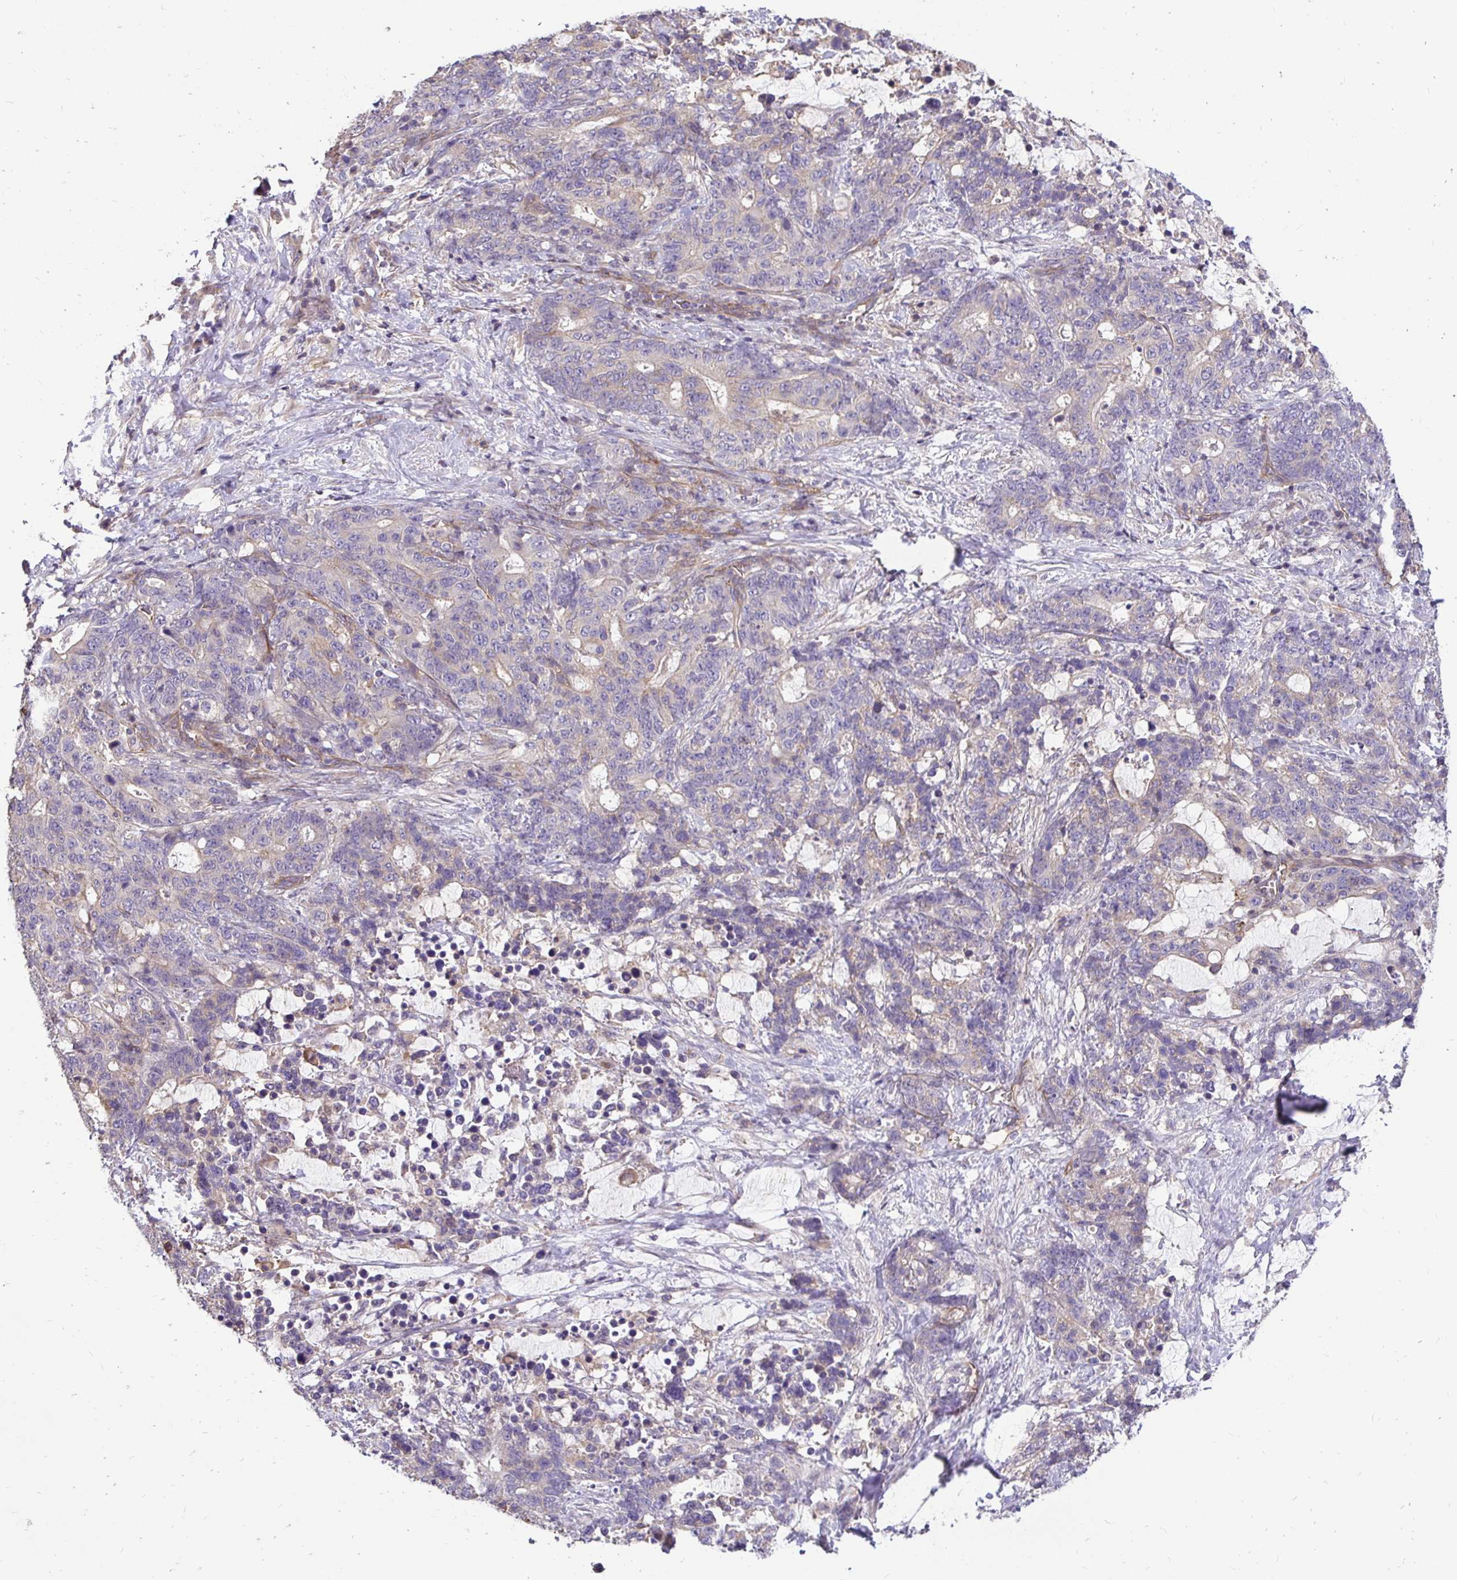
{"staining": {"intensity": "negative", "quantity": "none", "location": "none"}, "tissue": "stomach cancer", "cell_type": "Tumor cells", "image_type": "cancer", "snomed": [{"axis": "morphology", "description": "Normal tissue, NOS"}, {"axis": "morphology", "description": "Adenocarcinoma, NOS"}, {"axis": "topography", "description": "Stomach"}], "caption": "Stomach cancer (adenocarcinoma) was stained to show a protein in brown. There is no significant staining in tumor cells.", "gene": "SLC9A1", "patient": {"sex": "female", "age": 64}}